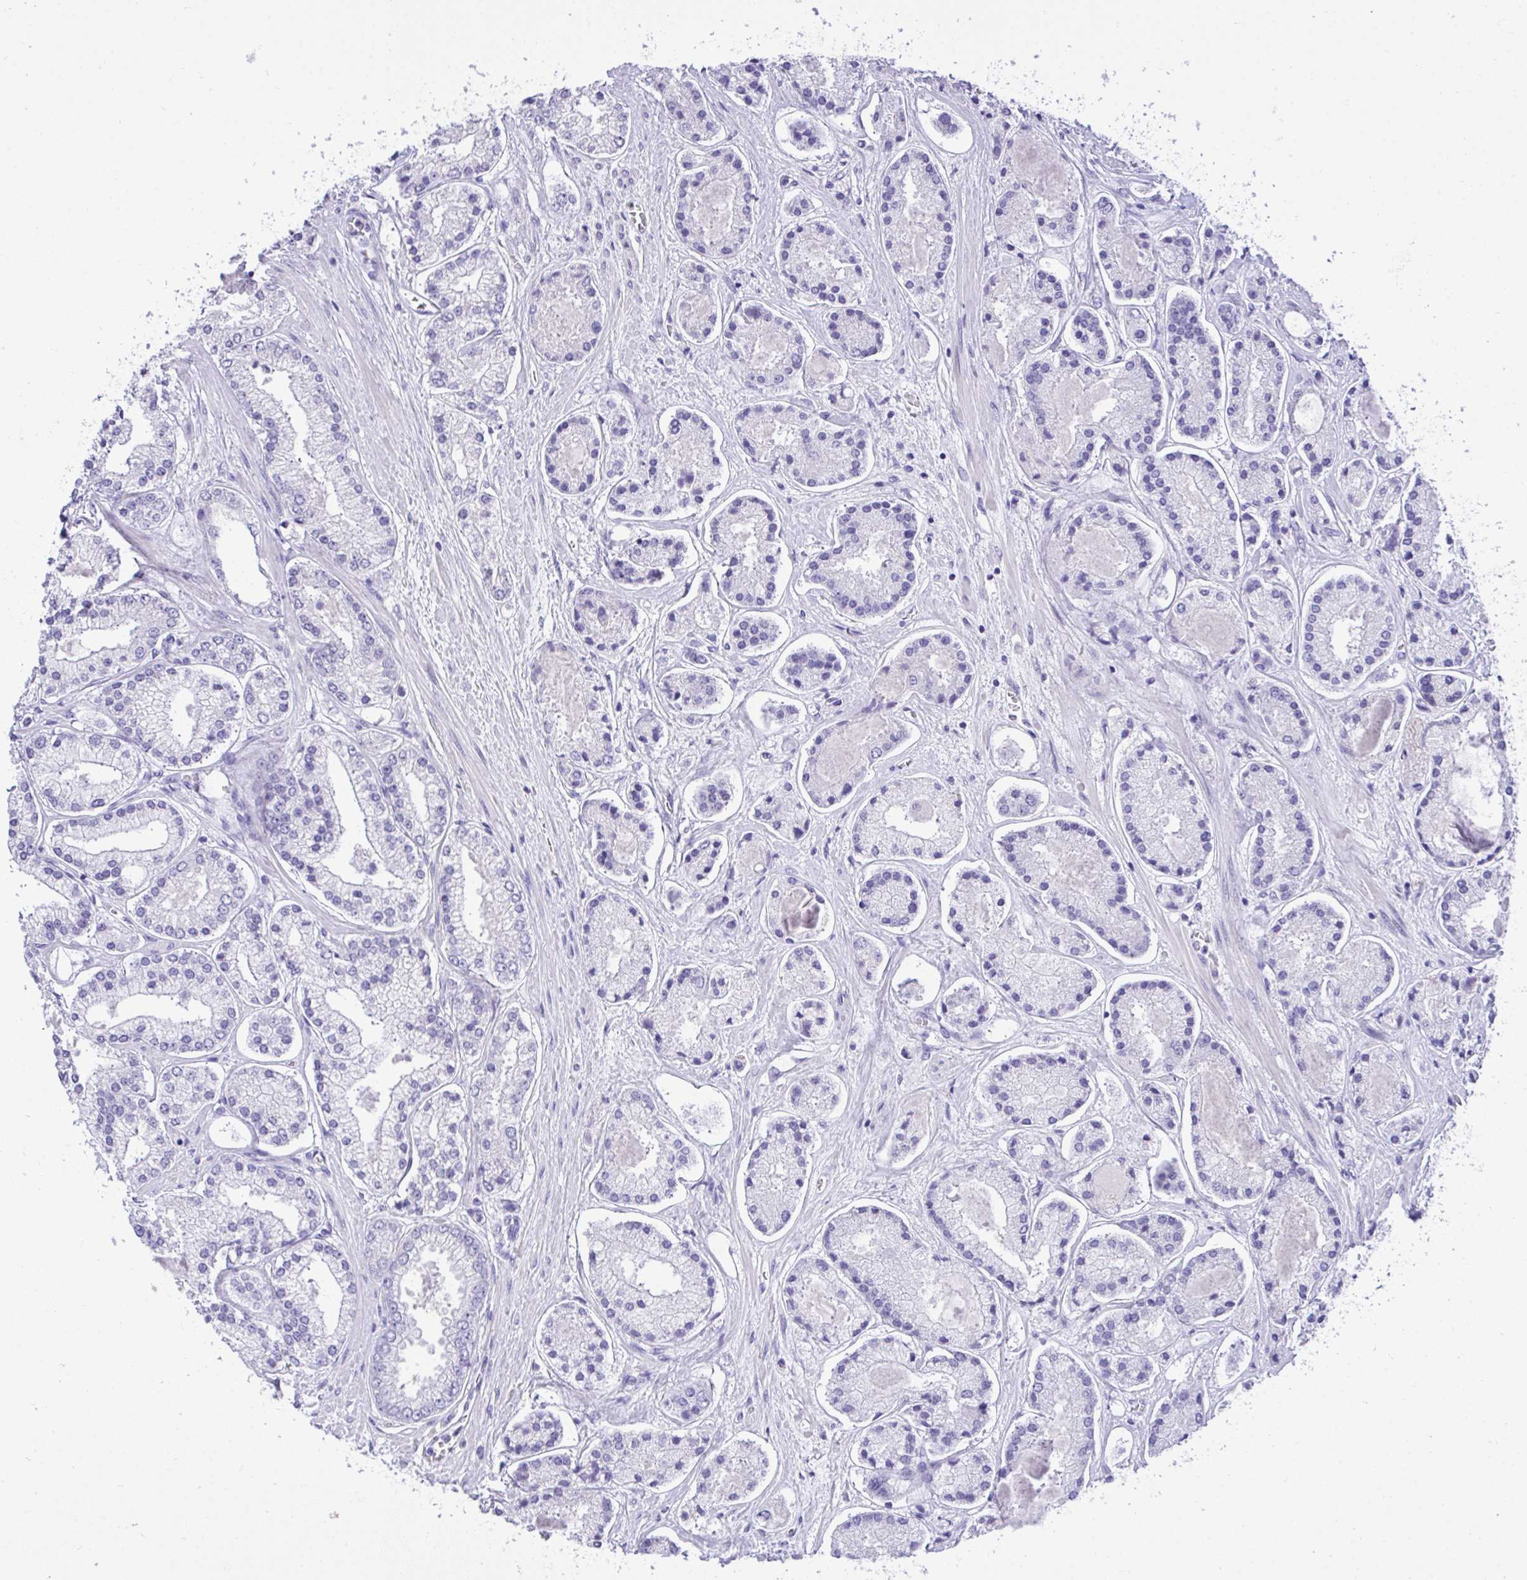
{"staining": {"intensity": "negative", "quantity": "none", "location": "none"}, "tissue": "prostate cancer", "cell_type": "Tumor cells", "image_type": "cancer", "snomed": [{"axis": "morphology", "description": "Adenocarcinoma, High grade"}, {"axis": "topography", "description": "Prostate"}], "caption": "The IHC photomicrograph has no significant positivity in tumor cells of prostate cancer tissue.", "gene": "TMCO5A", "patient": {"sex": "male", "age": 67}}